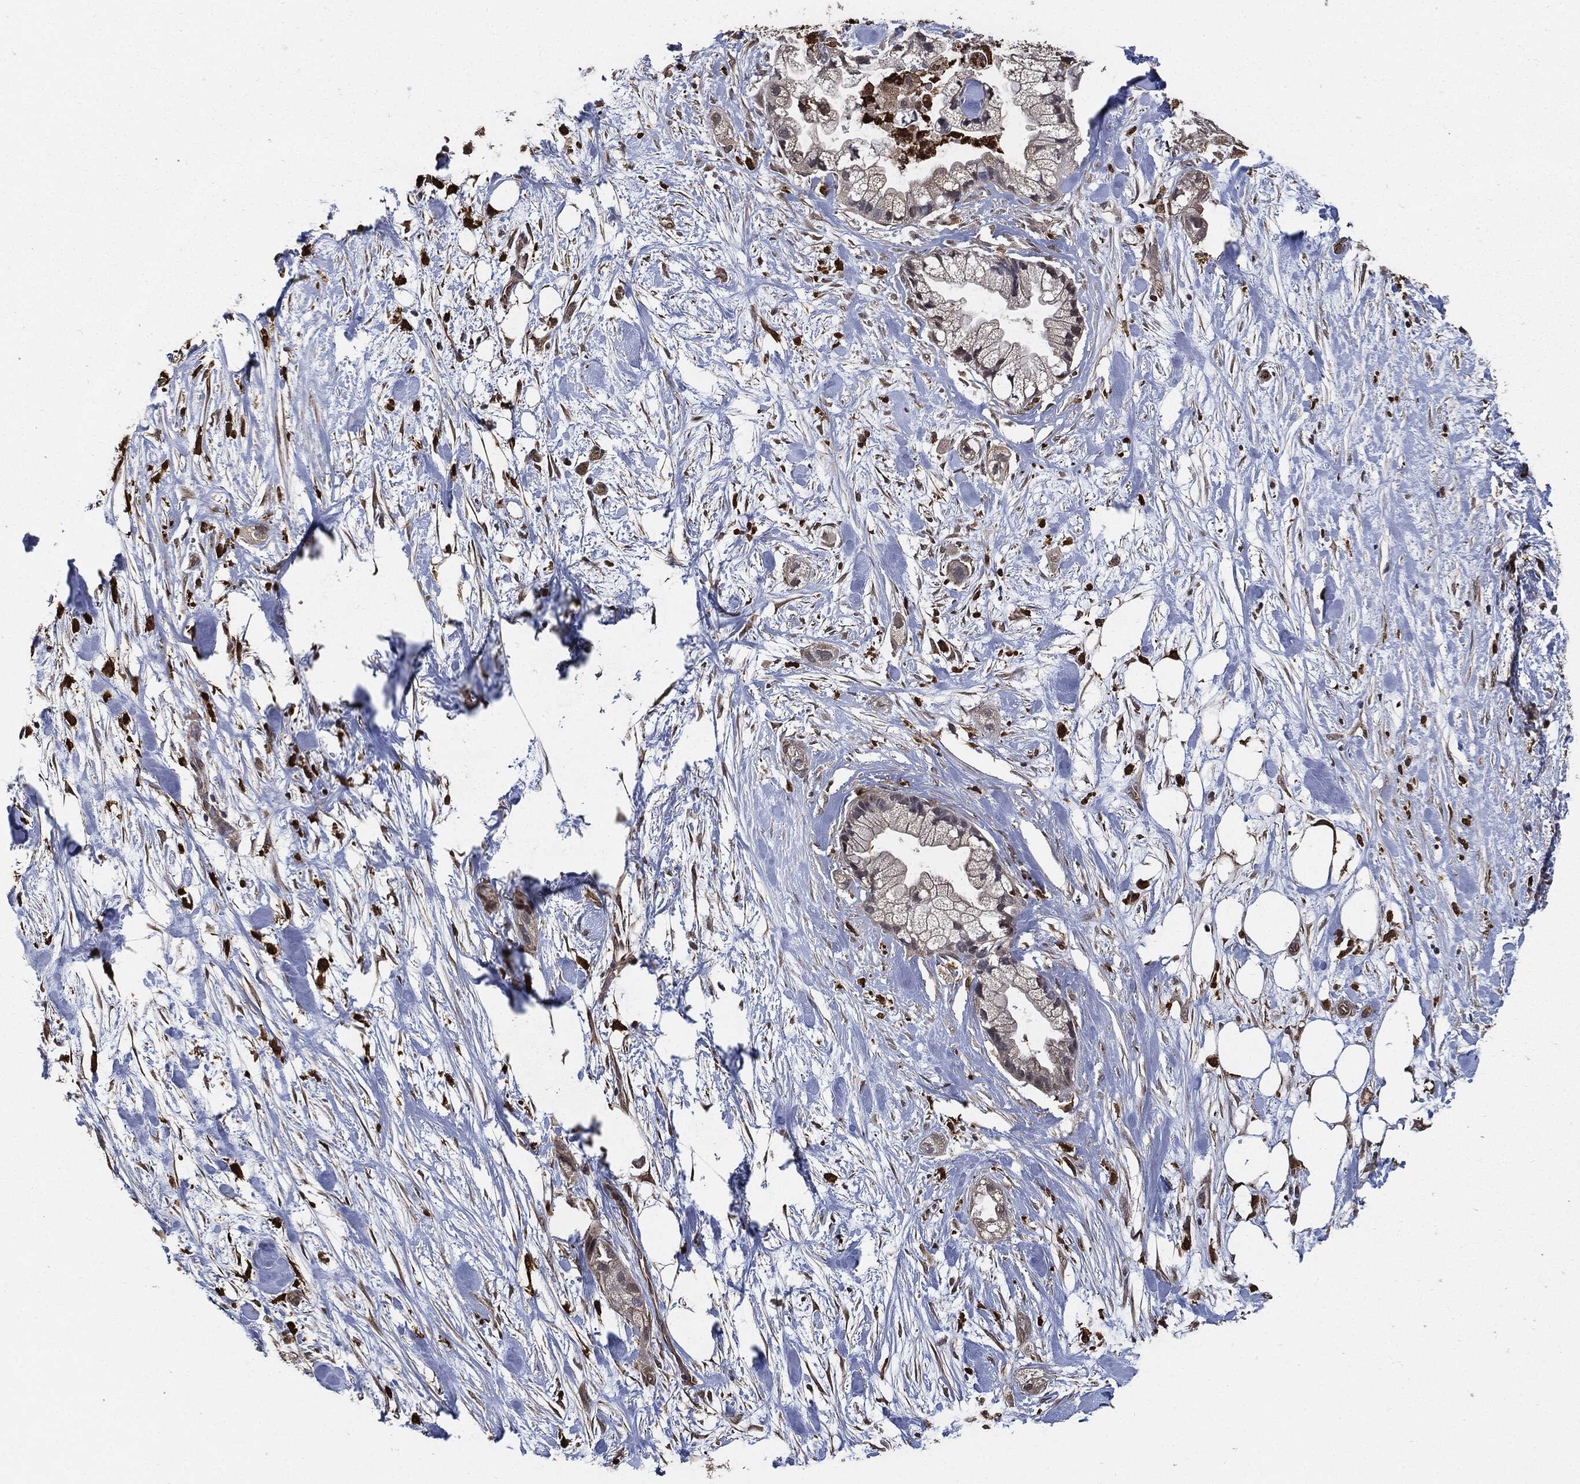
{"staining": {"intensity": "negative", "quantity": "none", "location": "none"}, "tissue": "pancreatic cancer", "cell_type": "Tumor cells", "image_type": "cancer", "snomed": [{"axis": "morphology", "description": "Adenocarcinoma, NOS"}, {"axis": "topography", "description": "Pancreas"}], "caption": "Immunohistochemistry (IHC) of pancreatic cancer (adenocarcinoma) shows no staining in tumor cells.", "gene": "S100A9", "patient": {"sex": "male", "age": 44}}